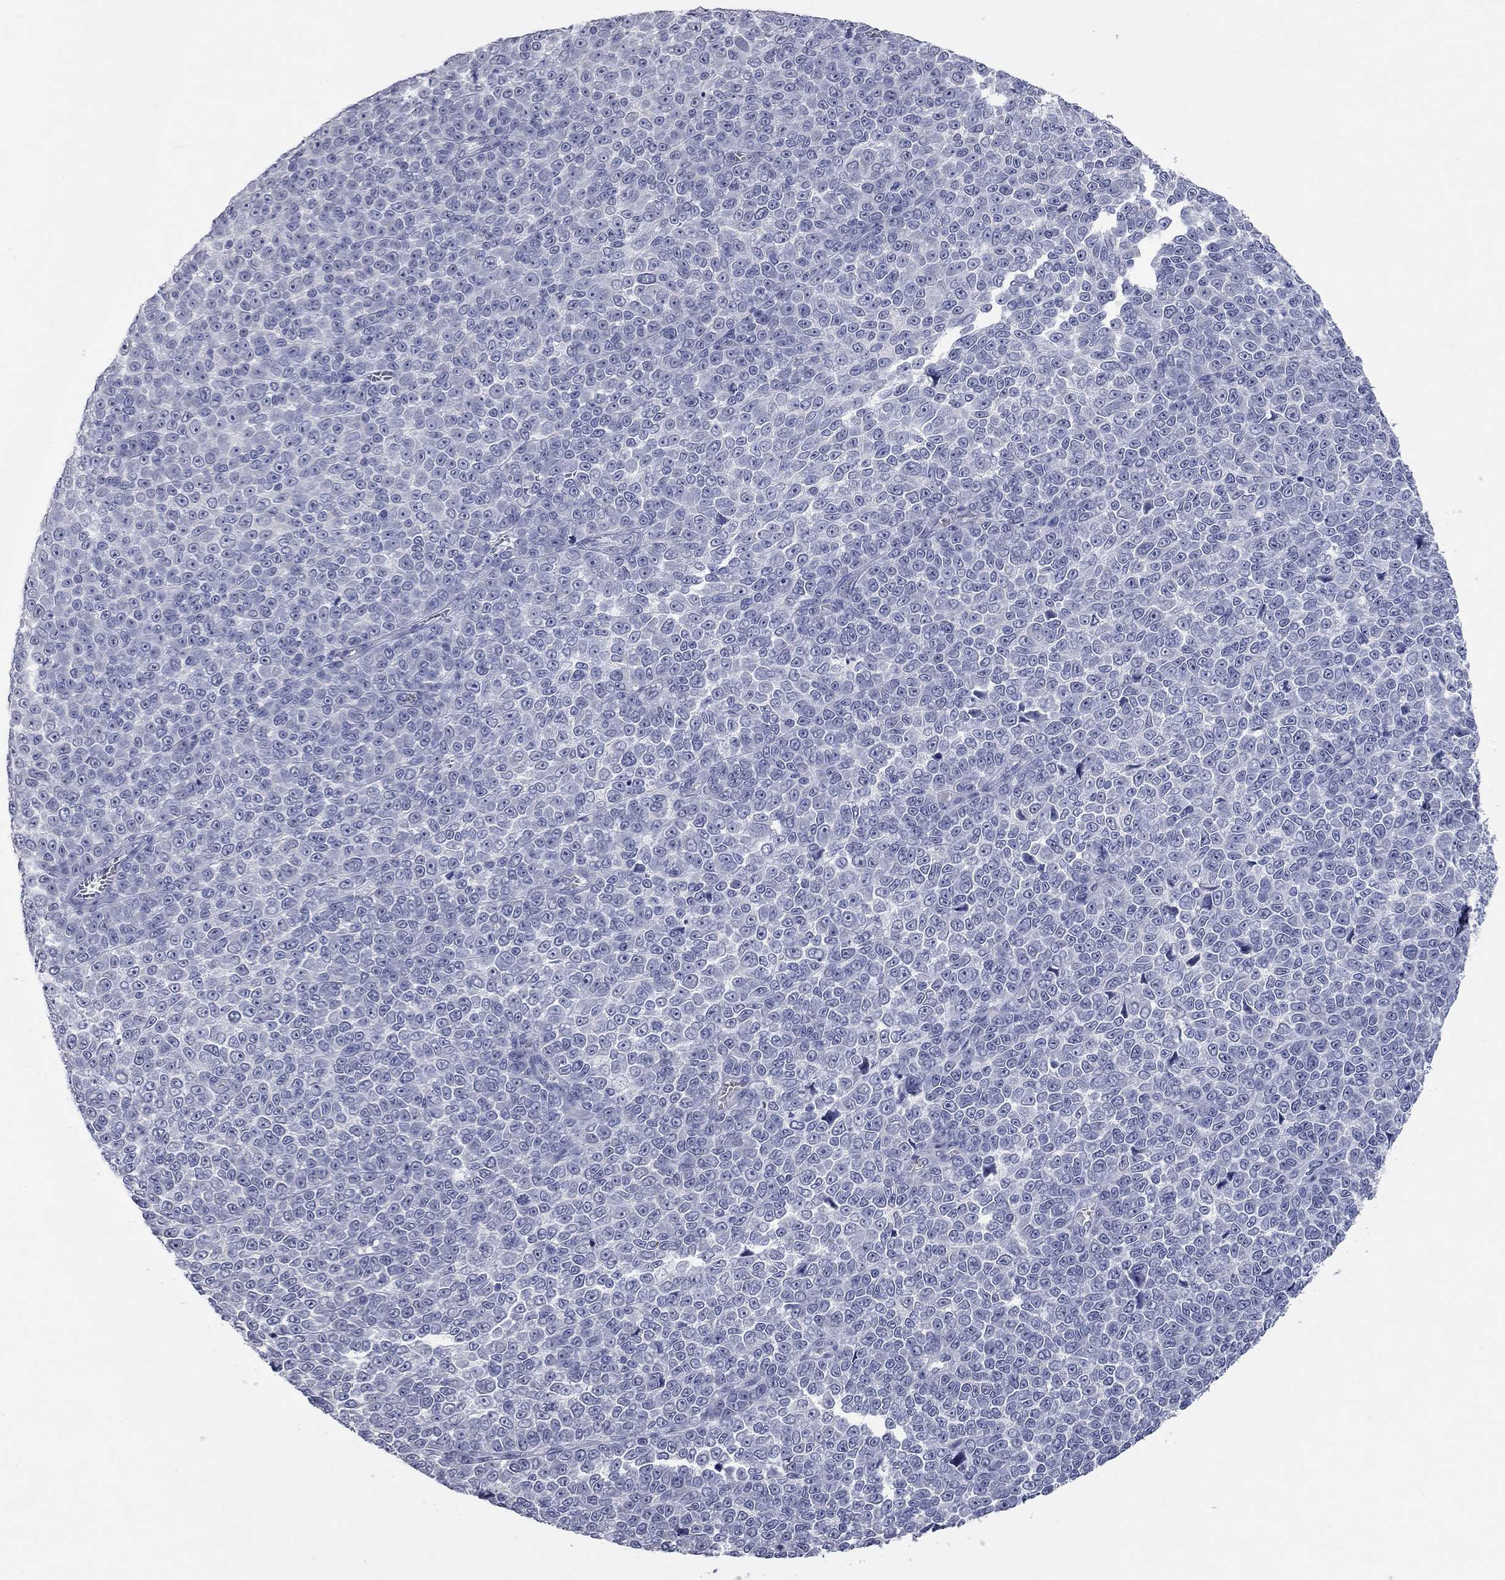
{"staining": {"intensity": "negative", "quantity": "none", "location": "none"}, "tissue": "melanoma", "cell_type": "Tumor cells", "image_type": "cancer", "snomed": [{"axis": "morphology", "description": "Malignant melanoma, NOS"}, {"axis": "topography", "description": "Skin"}], "caption": "The histopathology image exhibits no staining of tumor cells in malignant melanoma.", "gene": "SYT12", "patient": {"sex": "female", "age": 95}}